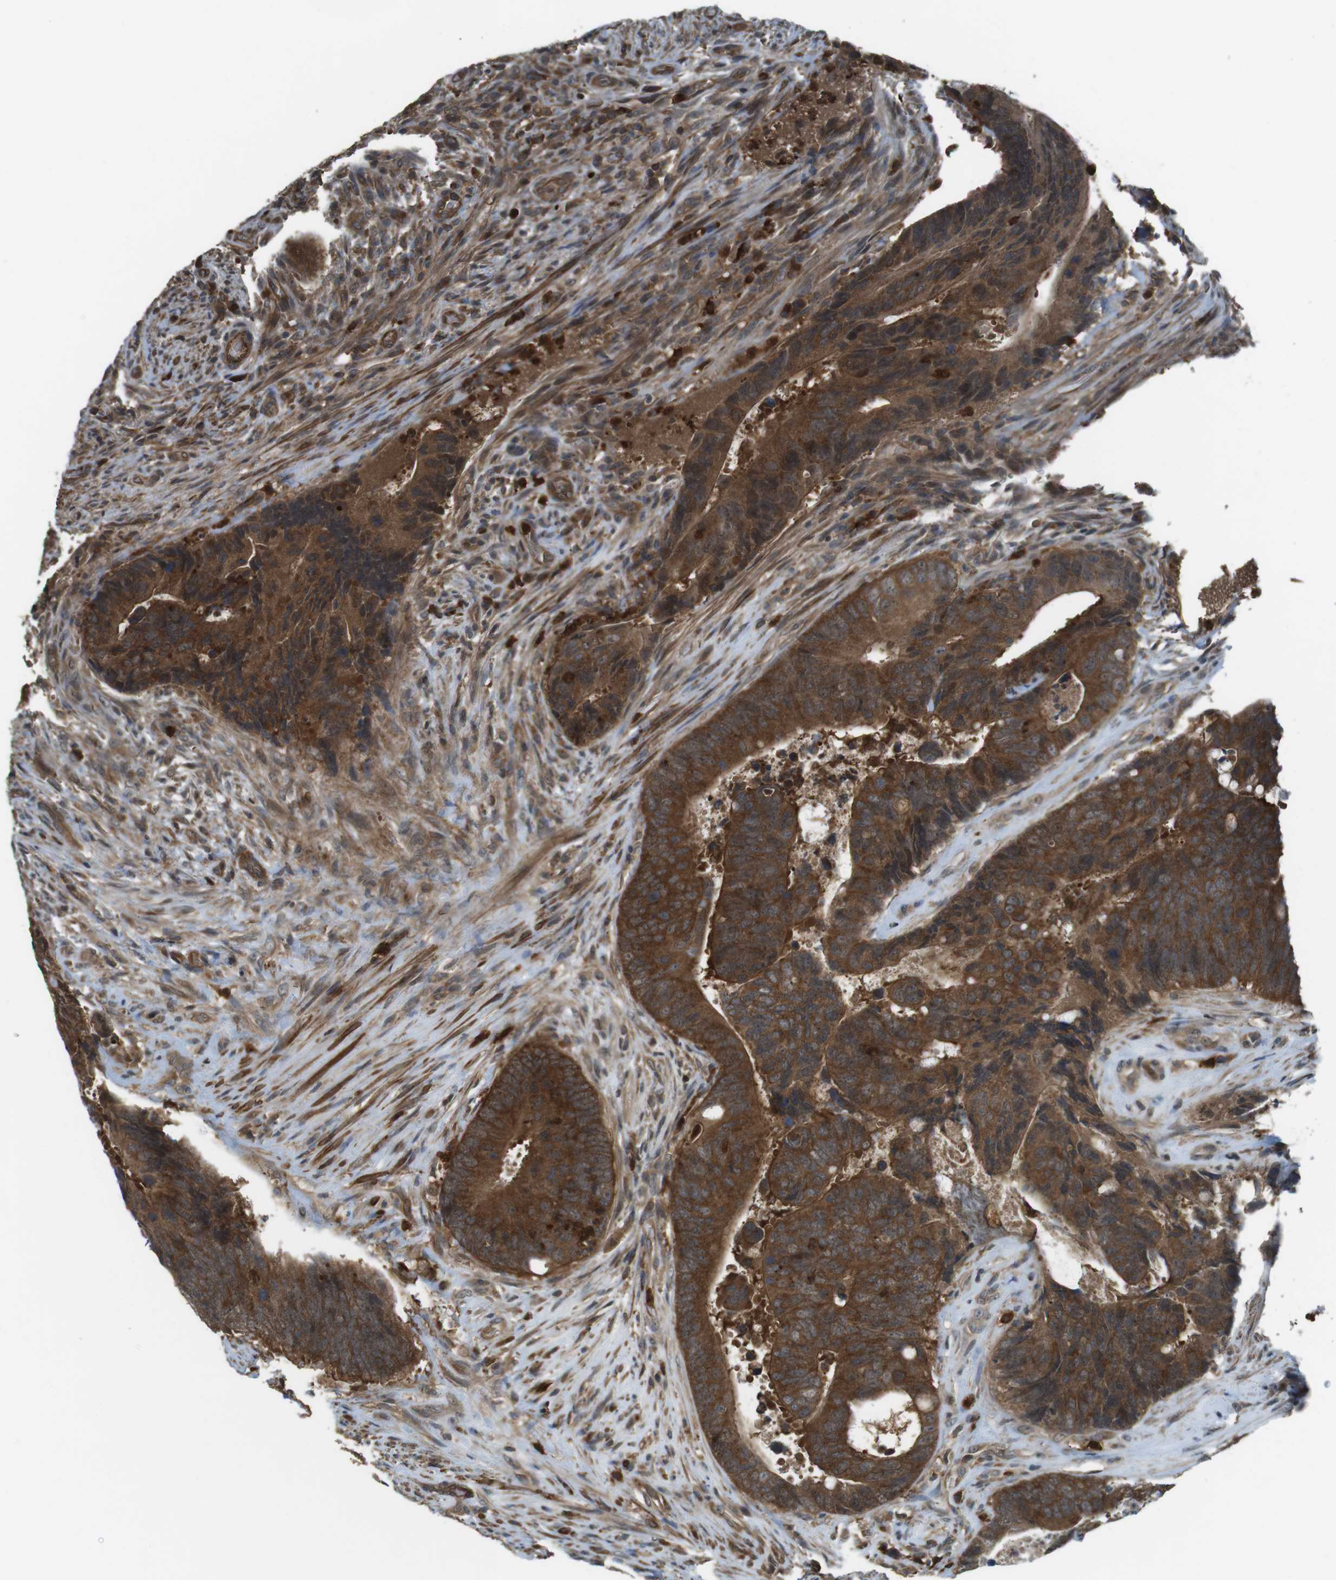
{"staining": {"intensity": "strong", "quantity": ">75%", "location": "cytoplasmic/membranous"}, "tissue": "colorectal cancer", "cell_type": "Tumor cells", "image_type": "cancer", "snomed": [{"axis": "morphology", "description": "Normal tissue, NOS"}, {"axis": "morphology", "description": "Adenocarcinoma, NOS"}, {"axis": "topography", "description": "Colon"}], "caption": "A high amount of strong cytoplasmic/membranous expression is present in approximately >75% of tumor cells in colorectal cancer (adenocarcinoma) tissue.", "gene": "LRRC3B", "patient": {"sex": "male", "age": 56}}